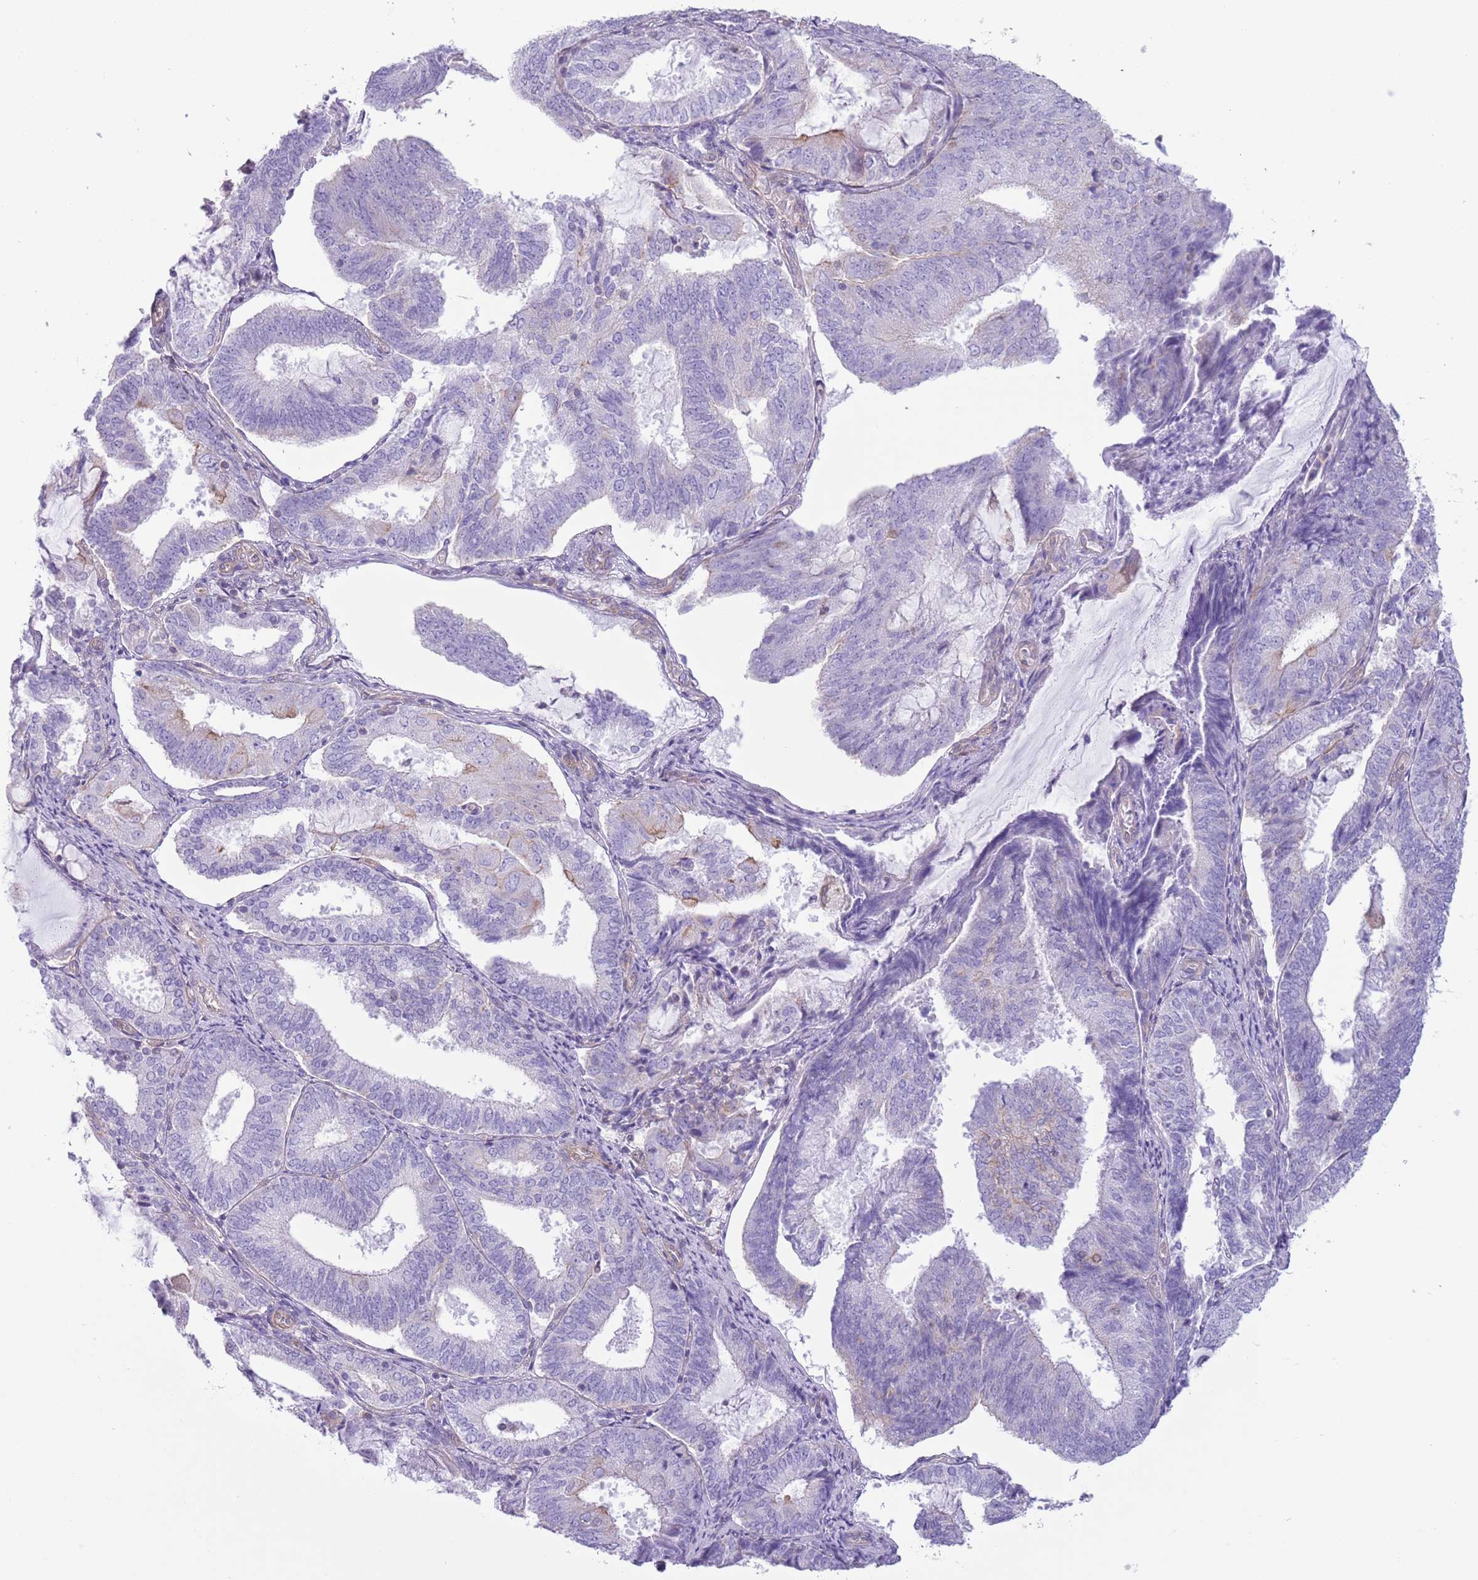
{"staining": {"intensity": "negative", "quantity": "none", "location": "none"}, "tissue": "endometrial cancer", "cell_type": "Tumor cells", "image_type": "cancer", "snomed": [{"axis": "morphology", "description": "Adenocarcinoma, NOS"}, {"axis": "topography", "description": "Endometrium"}], "caption": "Endometrial cancer was stained to show a protein in brown. There is no significant expression in tumor cells.", "gene": "RBP3", "patient": {"sex": "female", "age": 81}}